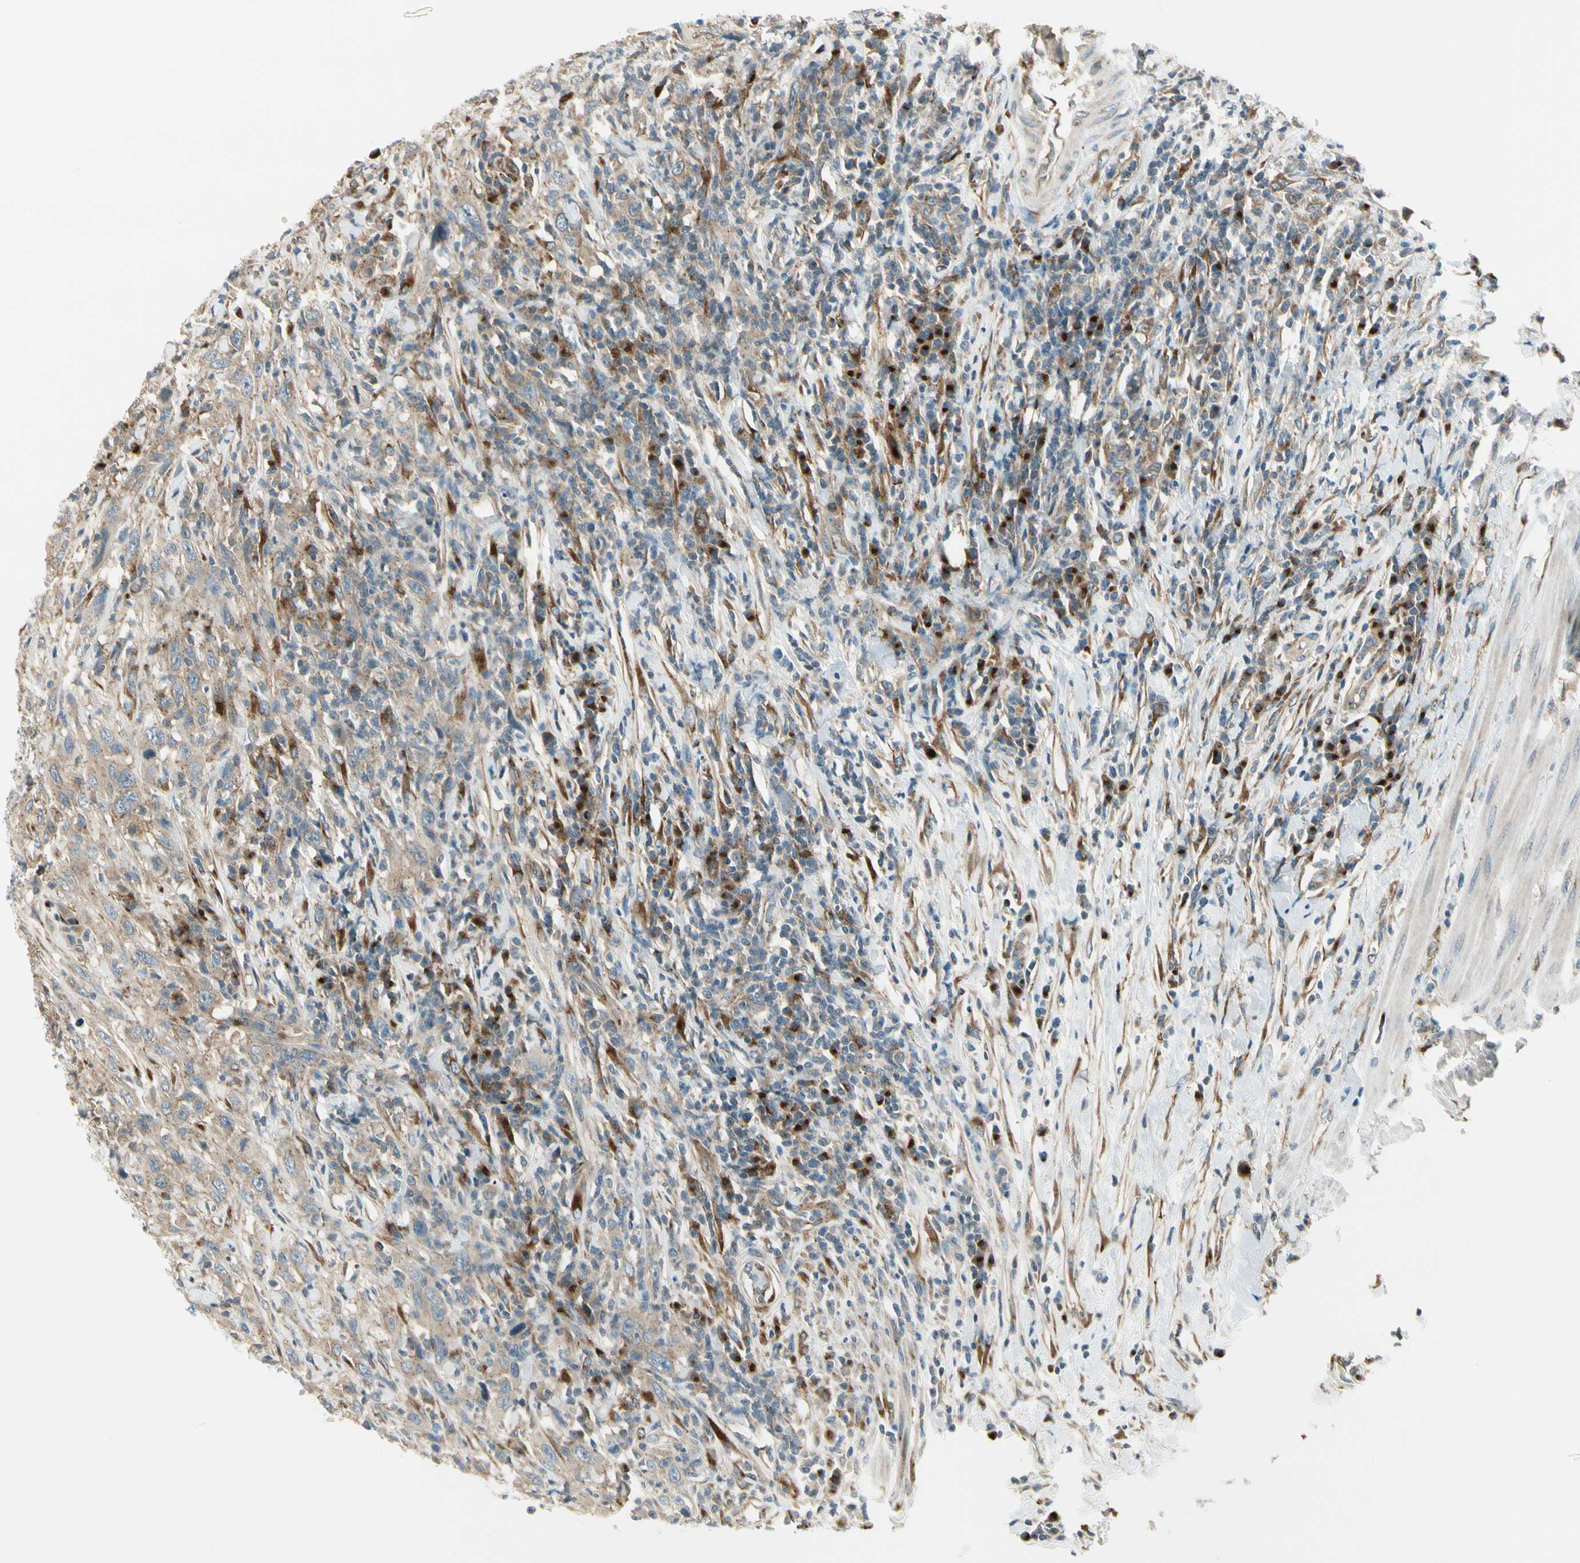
{"staining": {"intensity": "weak", "quantity": ">75%", "location": "cytoplasmic/membranous"}, "tissue": "urothelial cancer", "cell_type": "Tumor cells", "image_type": "cancer", "snomed": [{"axis": "morphology", "description": "Urothelial carcinoma, High grade"}, {"axis": "topography", "description": "Urinary bladder"}], "caption": "There is low levels of weak cytoplasmic/membranous positivity in tumor cells of urothelial carcinoma (high-grade), as demonstrated by immunohistochemical staining (brown color).", "gene": "MANSC1", "patient": {"sex": "male", "age": 61}}